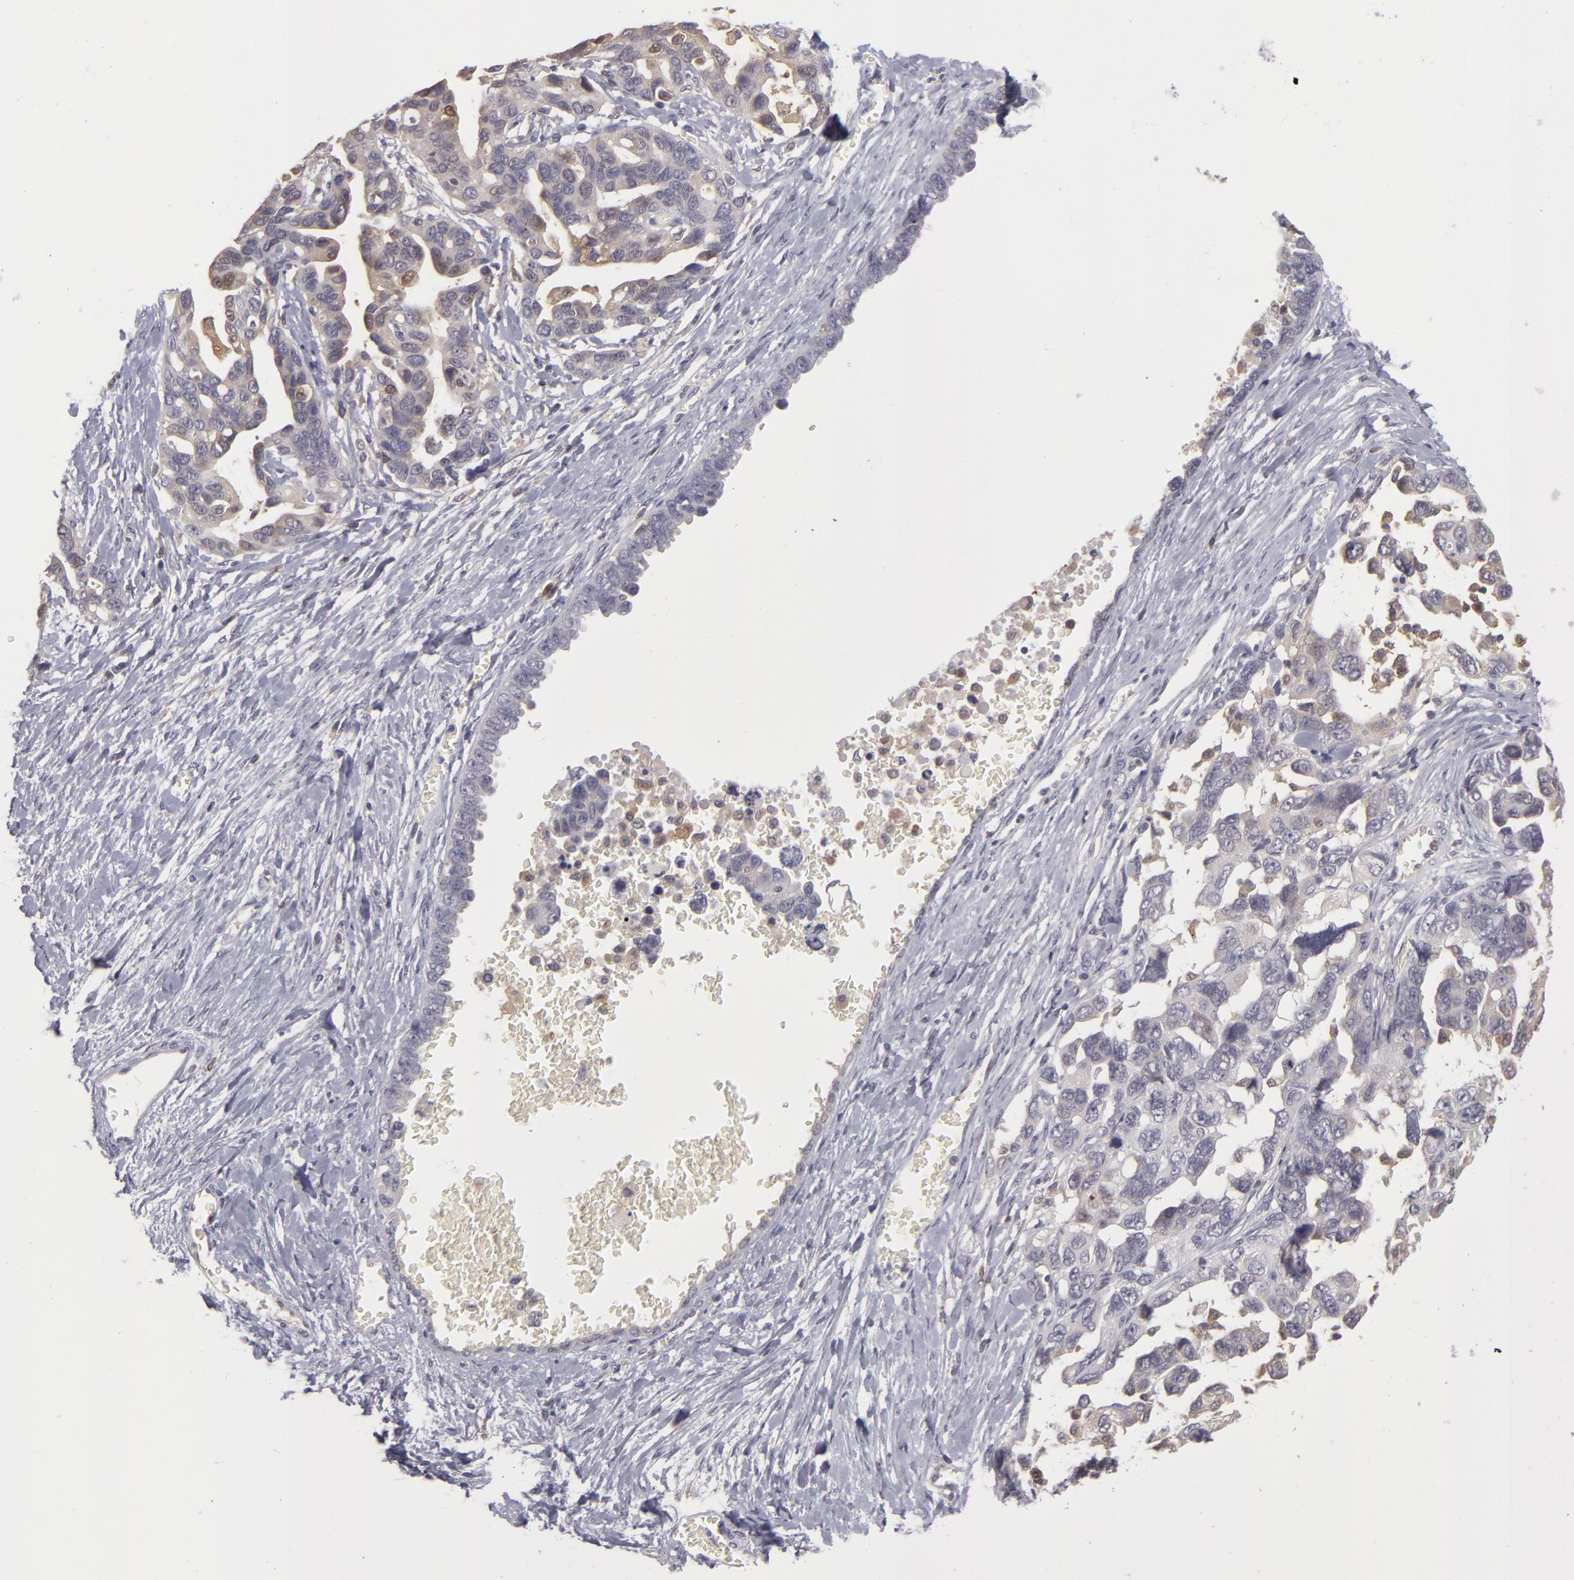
{"staining": {"intensity": "weak", "quantity": "<25%", "location": "nuclear"}, "tissue": "ovarian cancer", "cell_type": "Tumor cells", "image_type": "cancer", "snomed": [{"axis": "morphology", "description": "Cystadenocarcinoma, serous, NOS"}, {"axis": "topography", "description": "Ovary"}], "caption": "This is a photomicrograph of IHC staining of ovarian serous cystadenocarcinoma, which shows no positivity in tumor cells.", "gene": "ZNF229", "patient": {"sex": "female", "age": 69}}